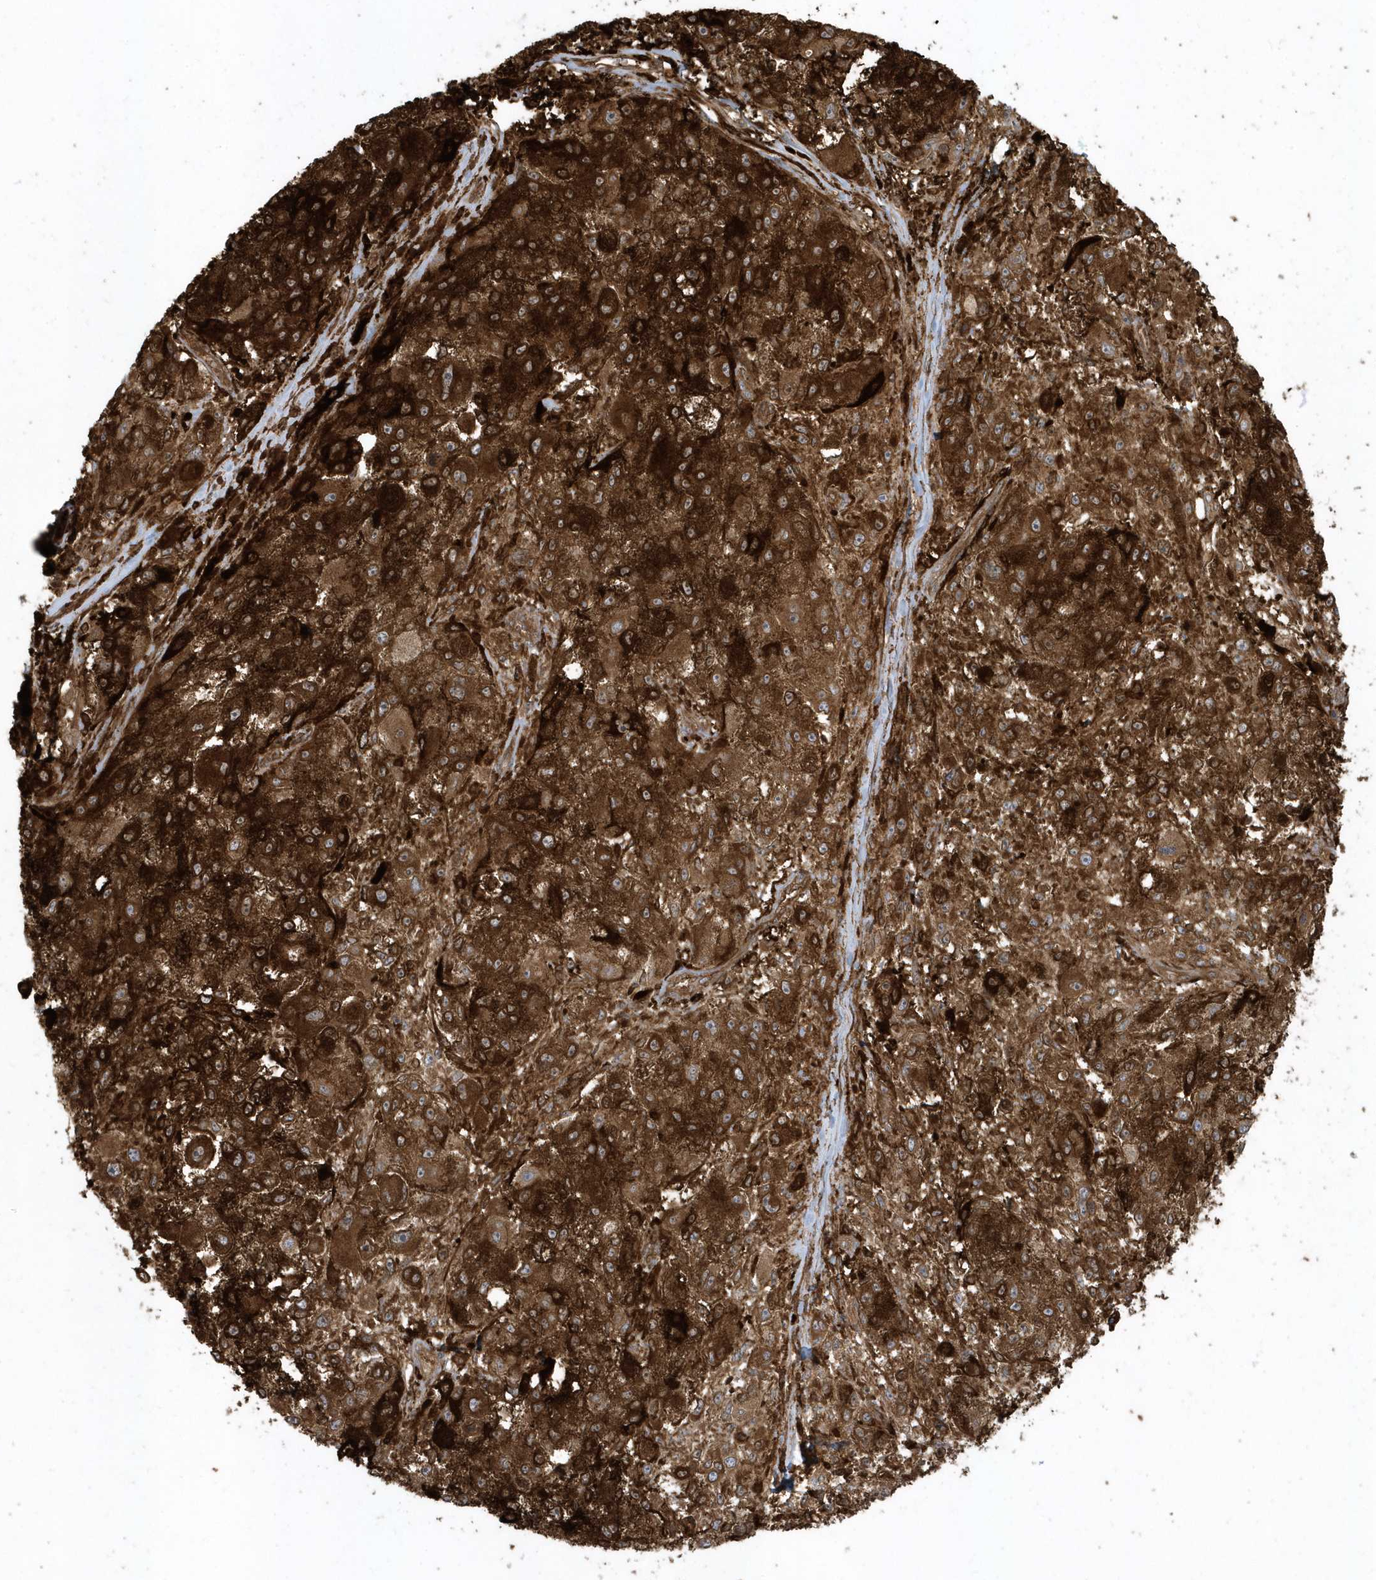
{"staining": {"intensity": "strong", "quantity": ">75%", "location": "cytoplasmic/membranous"}, "tissue": "melanoma", "cell_type": "Tumor cells", "image_type": "cancer", "snomed": [{"axis": "morphology", "description": "Necrosis, NOS"}, {"axis": "morphology", "description": "Malignant melanoma, NOS"}, {"axis": "topography", "description": "Skin"}], "caption": "Melanoma was stained to show a protein in brown. There is high levels of strong cytoplasmic/membranous positivity in approximately >75% of tumor cells.", "gene": "CLCN6", "patient": {"sex": "female", "age": 87}}